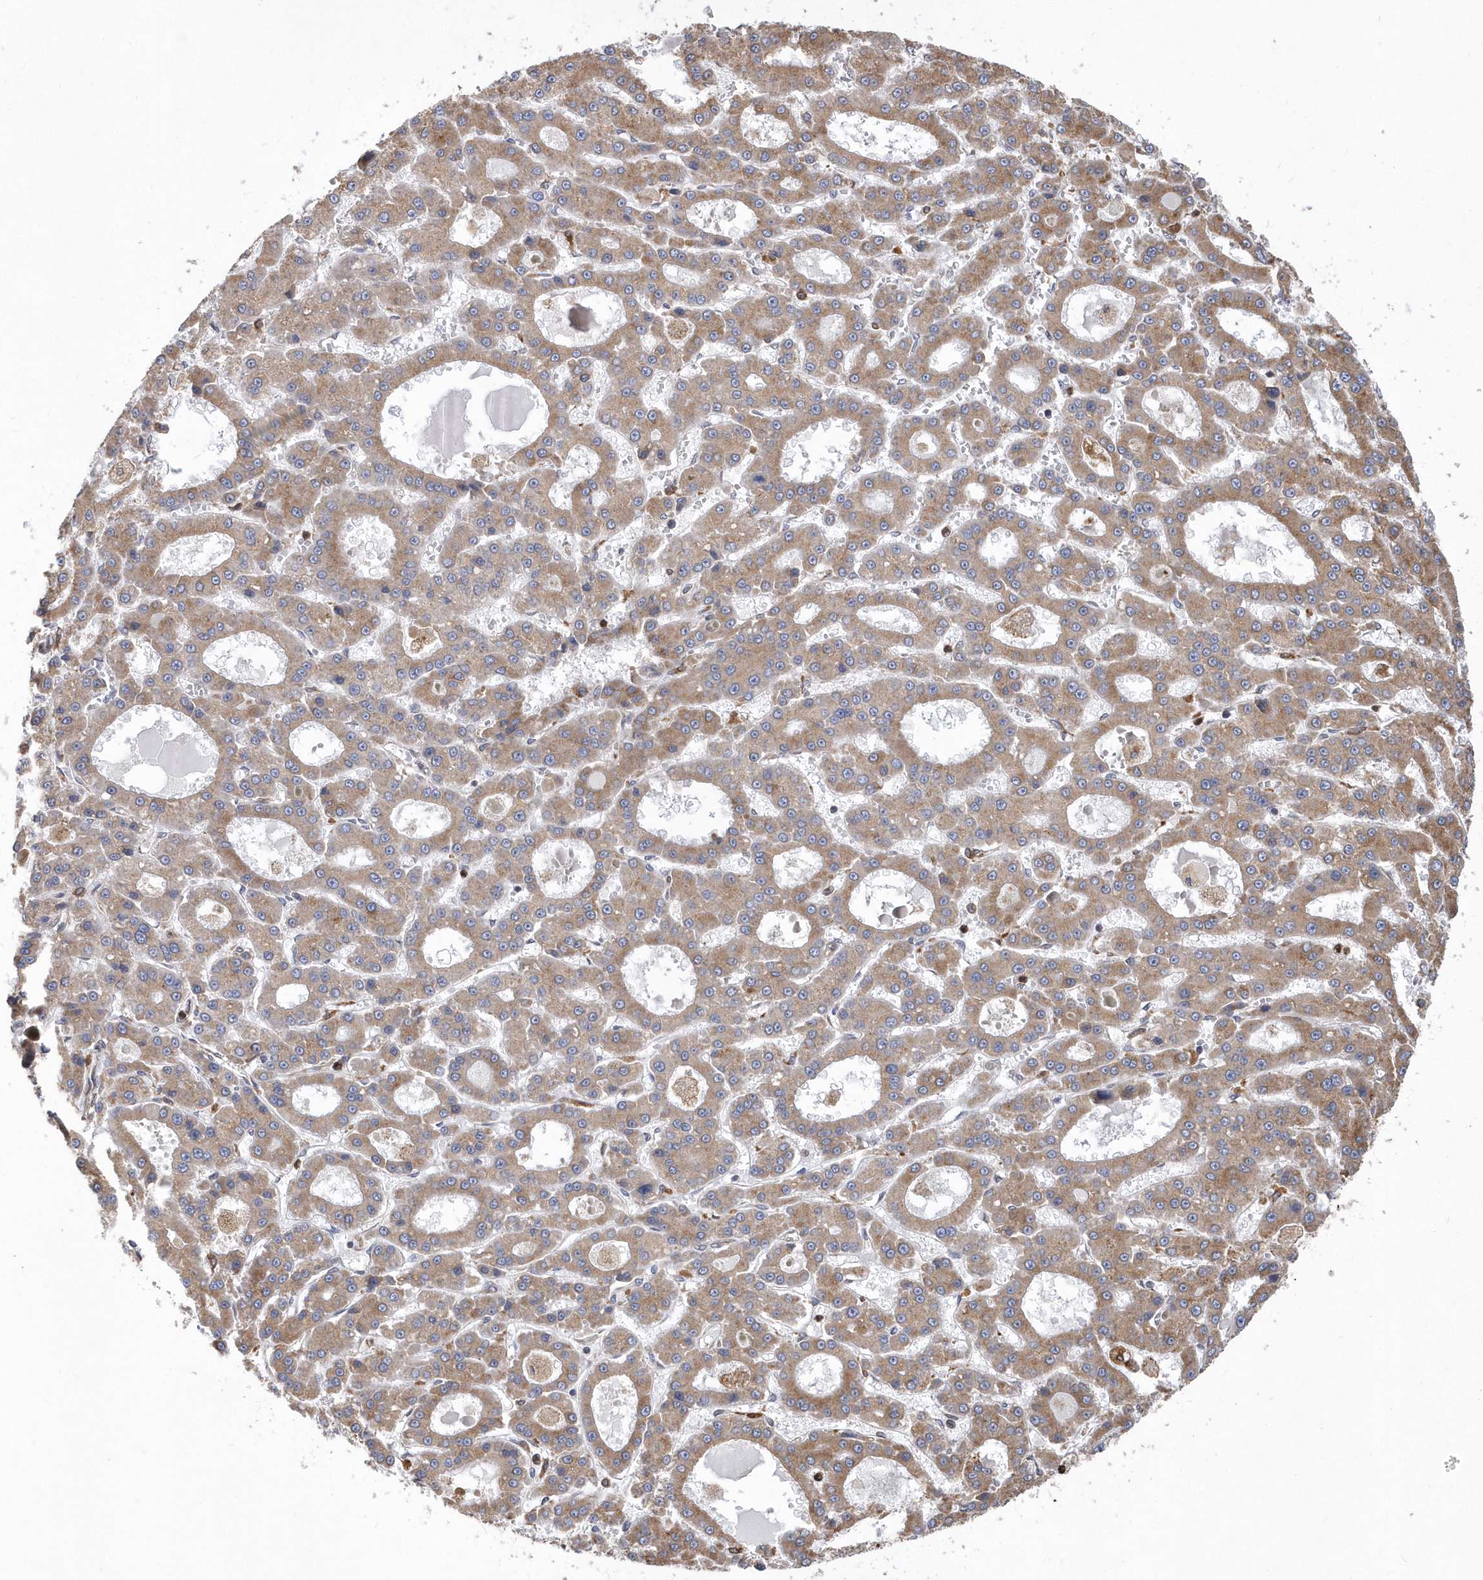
{"staining": {"intensity": "moderate", "quantity": ">75%", "location": "cytoplasmic/membranous"}, "tissue": "liver cancer", "cell_type": "Tumor cells", "image_type": "cancer", "snomed": [{"axis": "morphology", "description": "Carcinoma, Hepatocellular, NOS"}, {"axis": "topography", "description": "Liver"}], "caption": "This histopathology image demonstrates IHC staining of liver cancer, with medium moderate cytoplasmic/membranous expression in about >75% of tumor cells.", "gene": "VAMP7", "patient": {"sex": "male", "age": 70}}